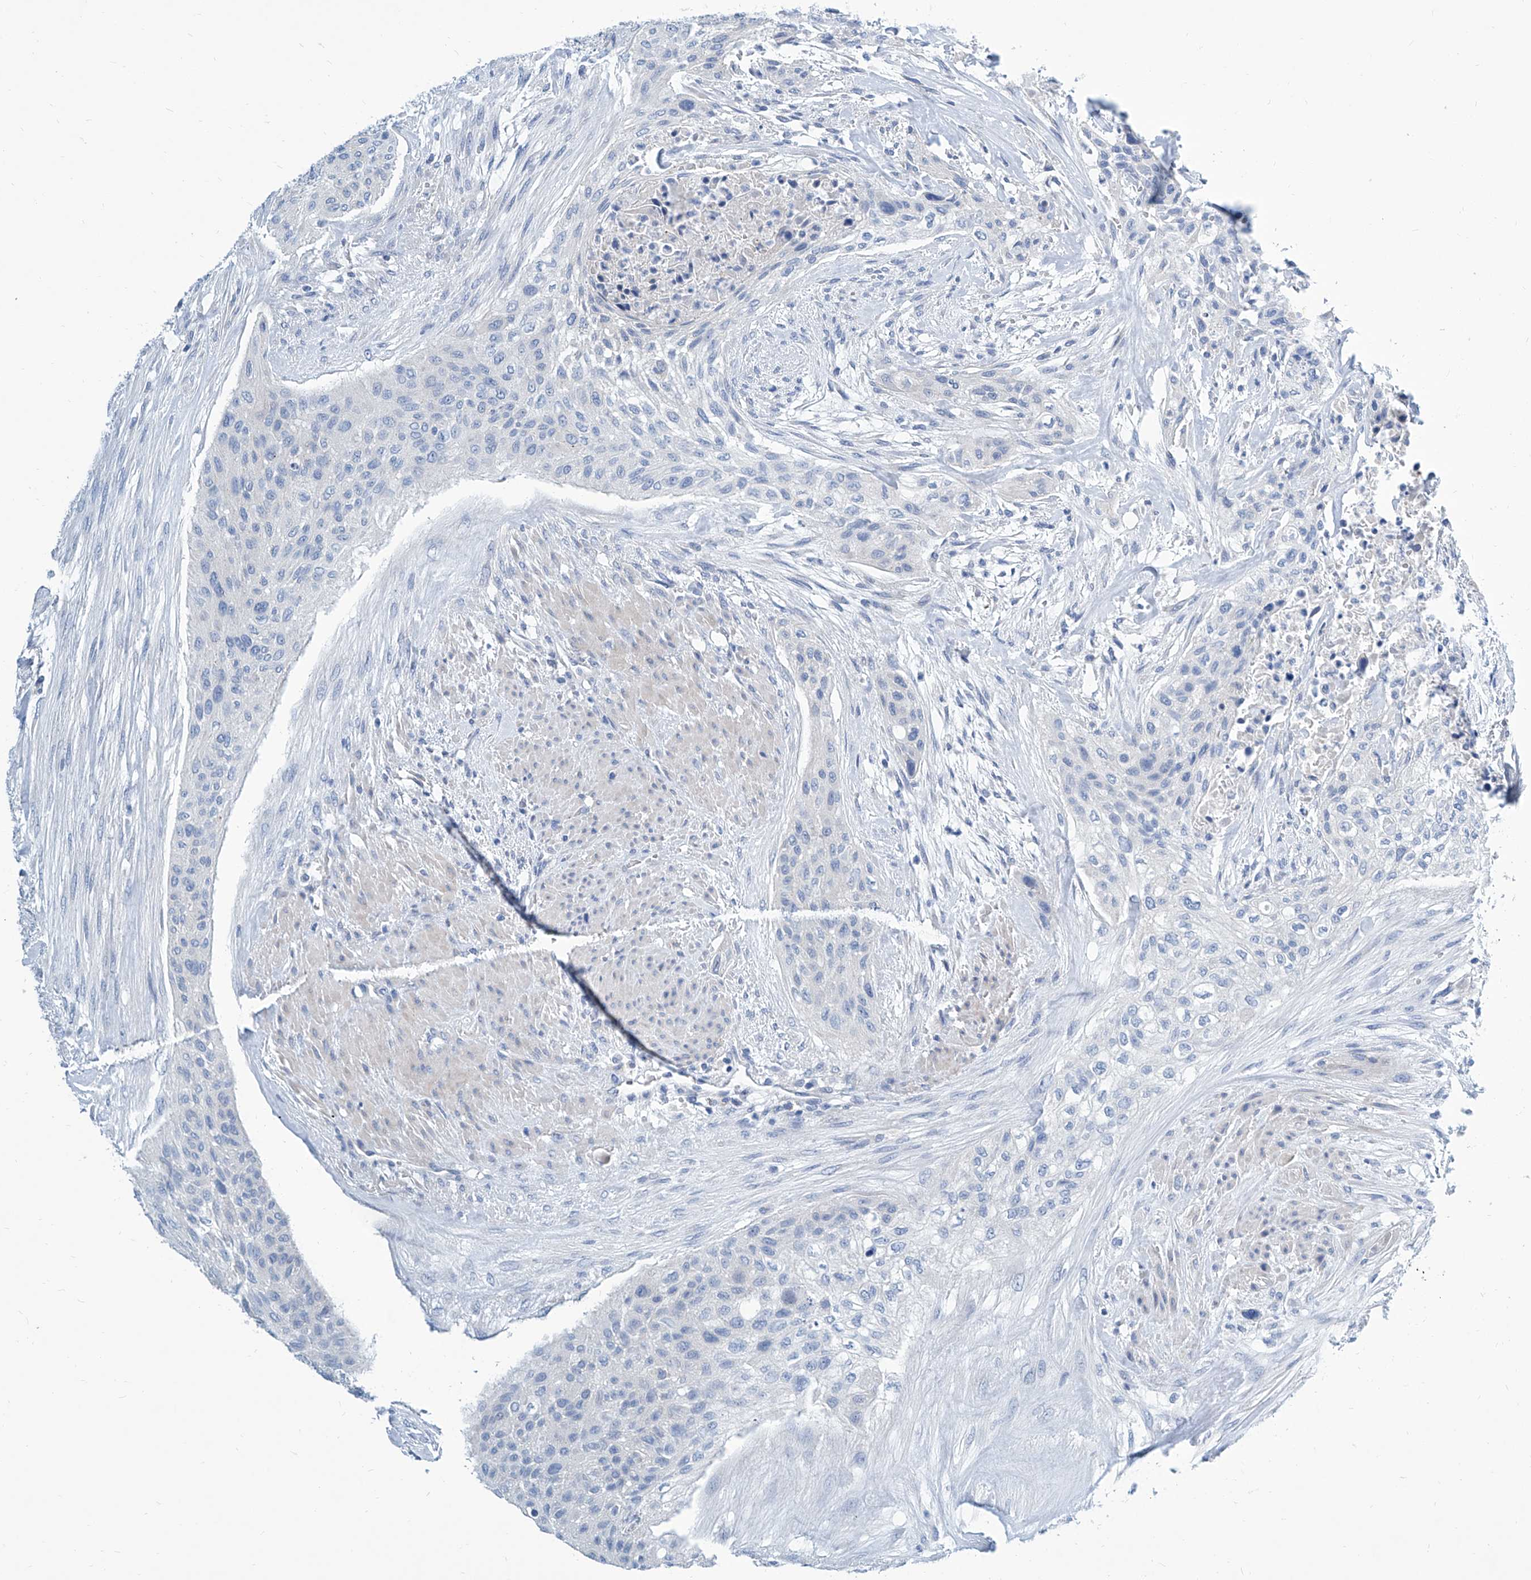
{"staining": {"intensity": "negative", "quantity": "none", "location": "none"}, "tissue": "urothelial cancer", "cell_type": "Tumor cells", "image_type": "cancer", "snomed": [{"axis": "morphology", "description": "Urothelial carcinoma, High grade"}, {"axis": "topography", "description": "Urinary bladder"}], "caption": "There is no significant staining in tumor cells of urothelial cancer.", "gene": "ZNF519", "patient": {"sex": "male", "age": 35}}